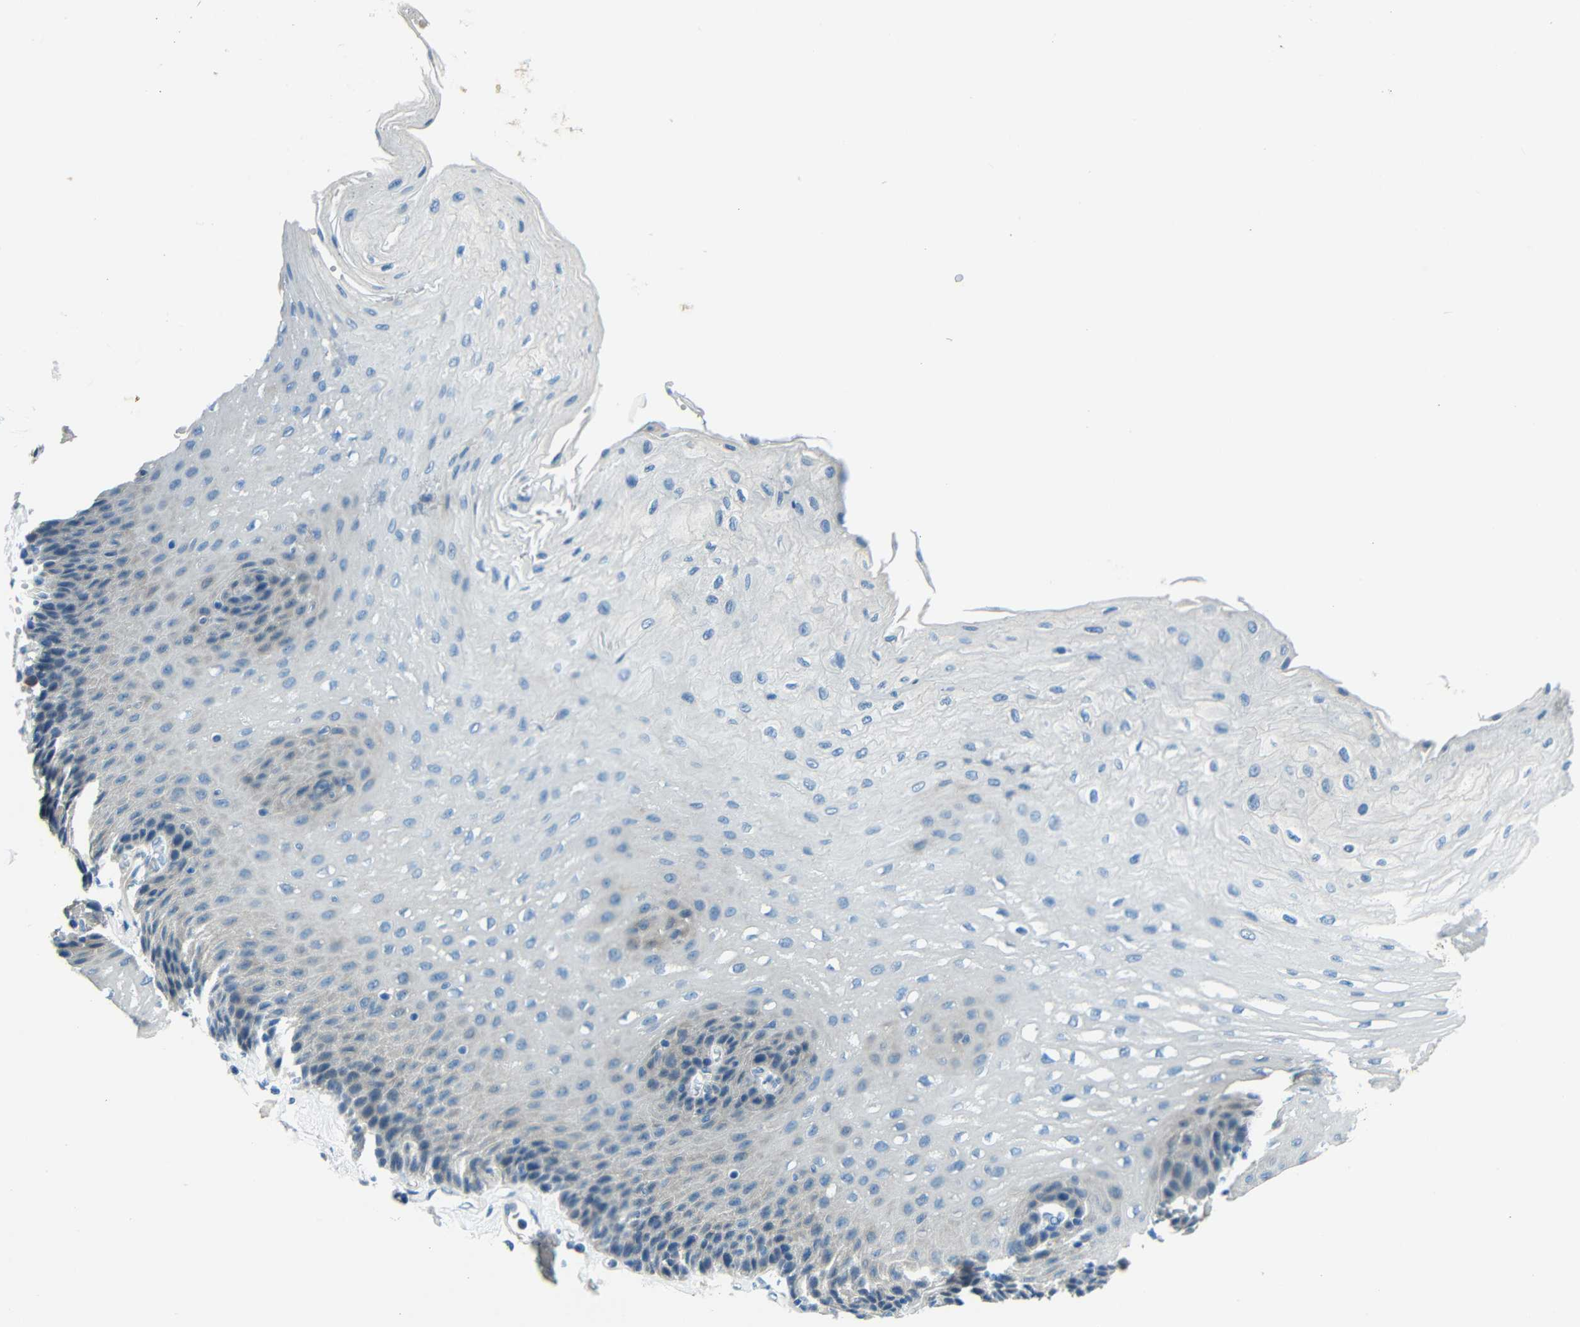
{"staining": {"intensity": "negative", "quantity": "none", "location": "none"}, "tissue": "esophagus", "cell_type": "Squamous epithelial cells", "image_type": "normal", "snomed": [{"axis": "morphology", "description": "Normal tissue, NOS"}, {"axis": "topography", "description": "Esophagus"}], "caption": "Image shows no protein staining in squamous epithelial cells of unremarkable esophagus.", "gene": "CYP26B1", "patient": {"sex": "female", "age": 72}}